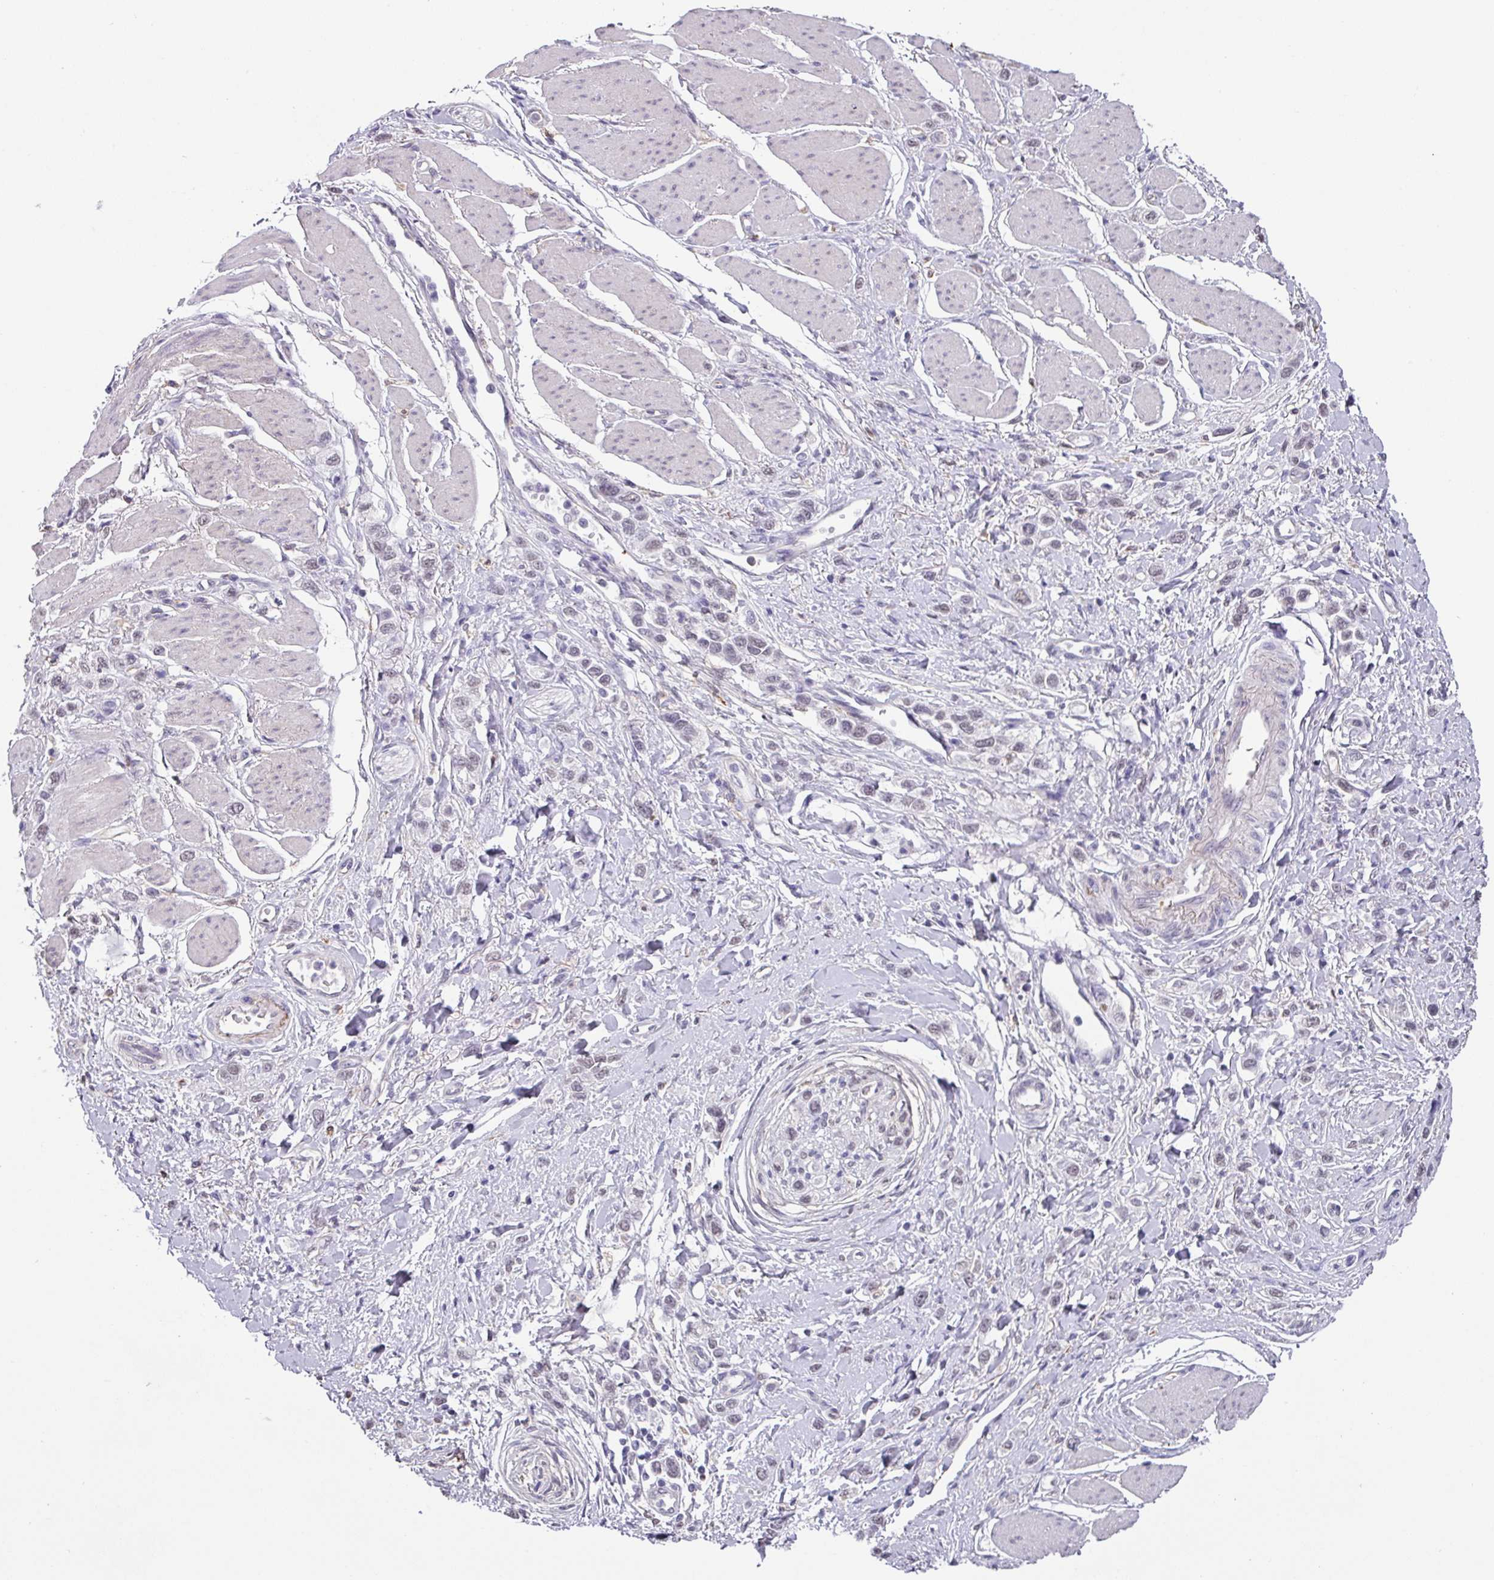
{"staining": {"intensity": "weak", "quantity": "25%-75%", "location": "nuclear"}, "tissue": "stomach cancer", "cell_type": "Tumor cells", "image_type": "cancer", "snomed": [{"axis": "morphology", "description": "Adenocarcinoma, NOS"}, {"axis": "topography", "description": "Stomach"}], "caption": "Stomach adenocarcinoma was stained to show a protein in brown. There is low levels of weak nuclear expression in about 25%-75% of tumor cells. (DAB IHC, brown staining for protein, blue staining for nuclei).", "gene": "C1QB", "patient": {"sex": "female", "age": 65}}